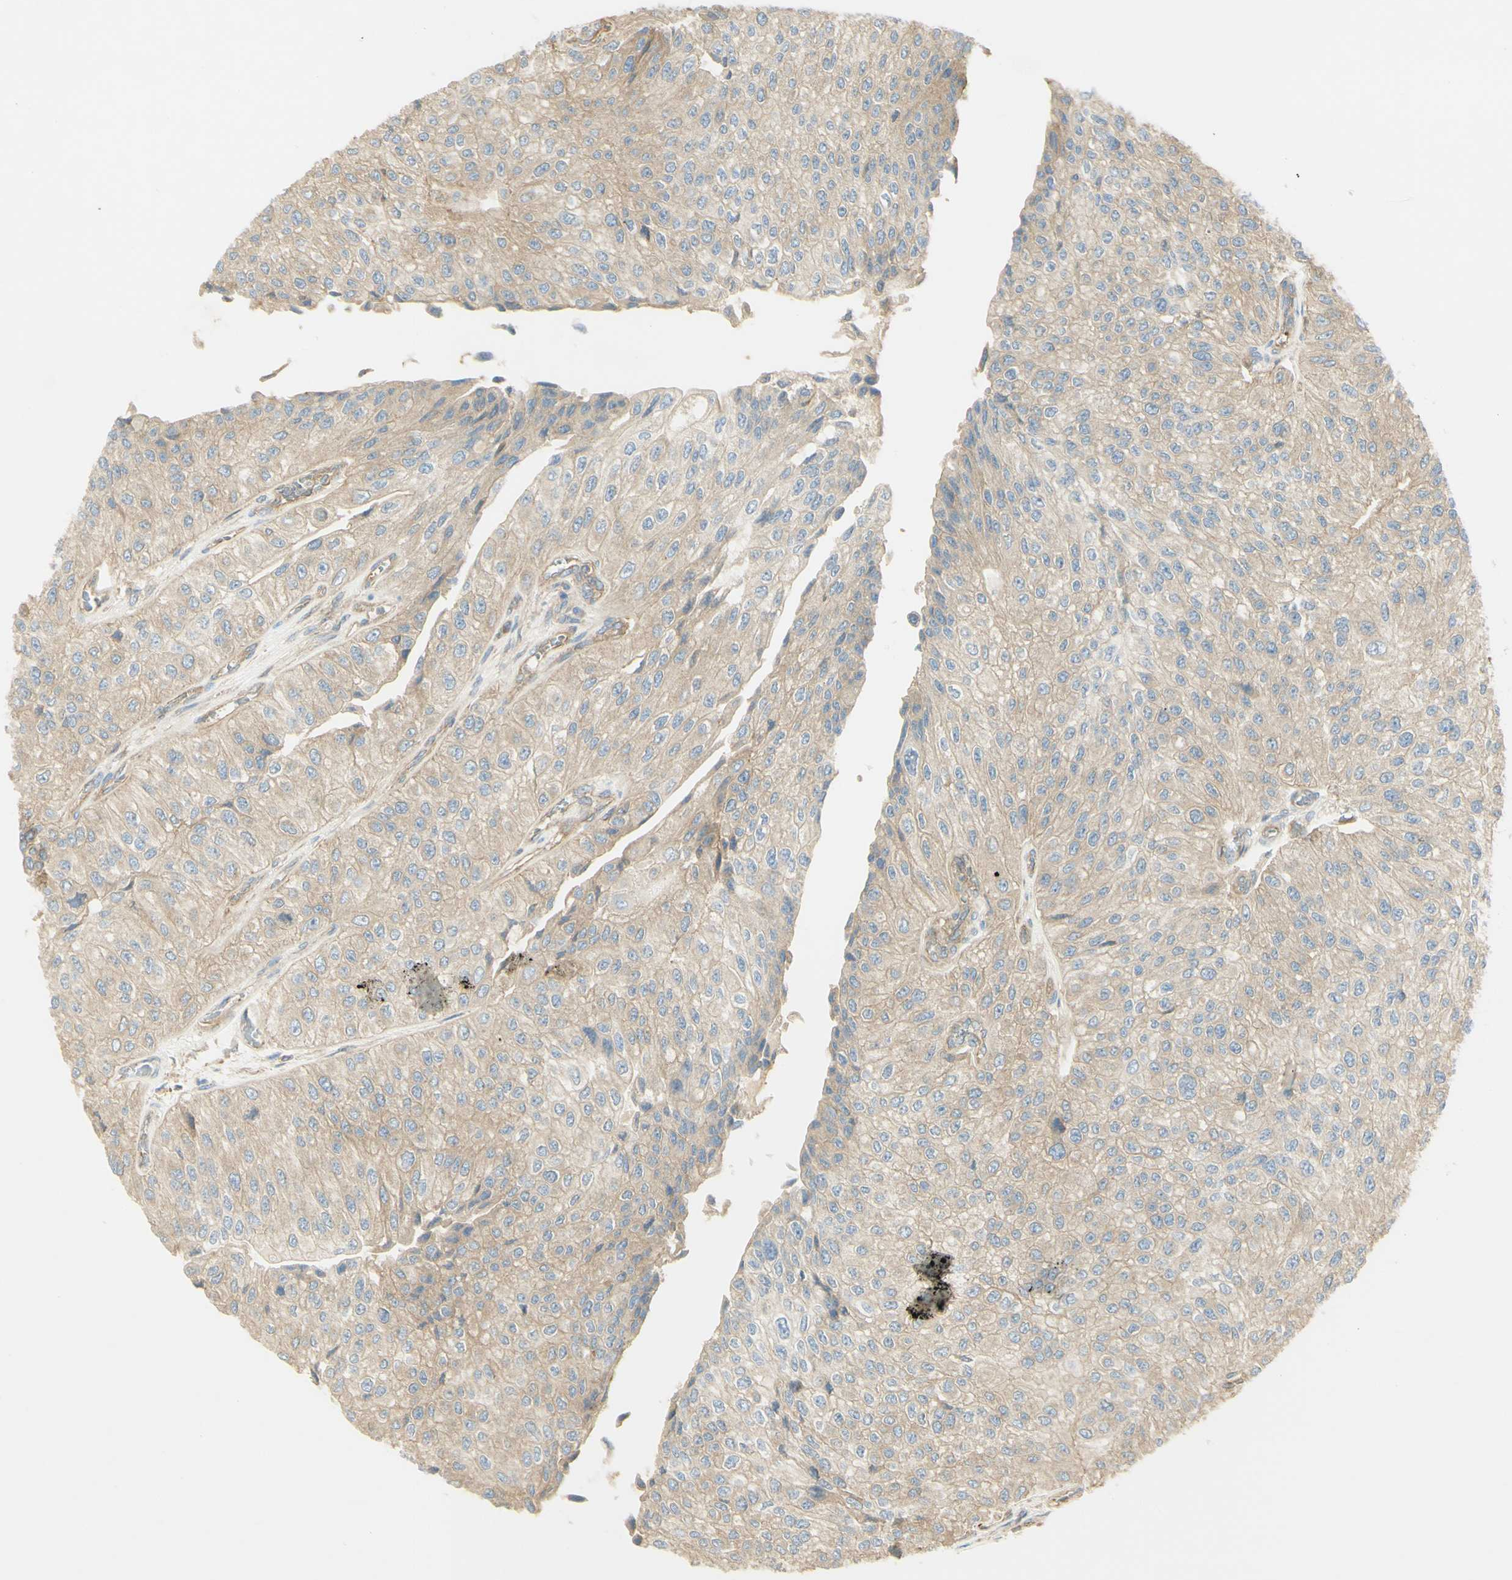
{"staining": {"intensity": "weak", "quantity": ">75%", "location": "cytoplasmic/membranous"}, "tissue": "urothelial cancer", "cell_type": "Tumor cells", "image_type": "cancer", "snomed": [{"axis": "morphology", "description": "Urothelial carcinoma, High grade"}, {"axis": "topography", "description": "Kidney"}, {"axis": "topography", "description": "Urinary bladder"}], "caption": "This micrograph reveals high-grade urothelial carcinoma stained with IHC to label a protein in brown. The cytoplasmic/membranous of tumor cells show weak positivity for the protein. Nuclei are counter-stained blue.", "gene": "IKBKG", "patient": {"sex": "male", "age": 77}}